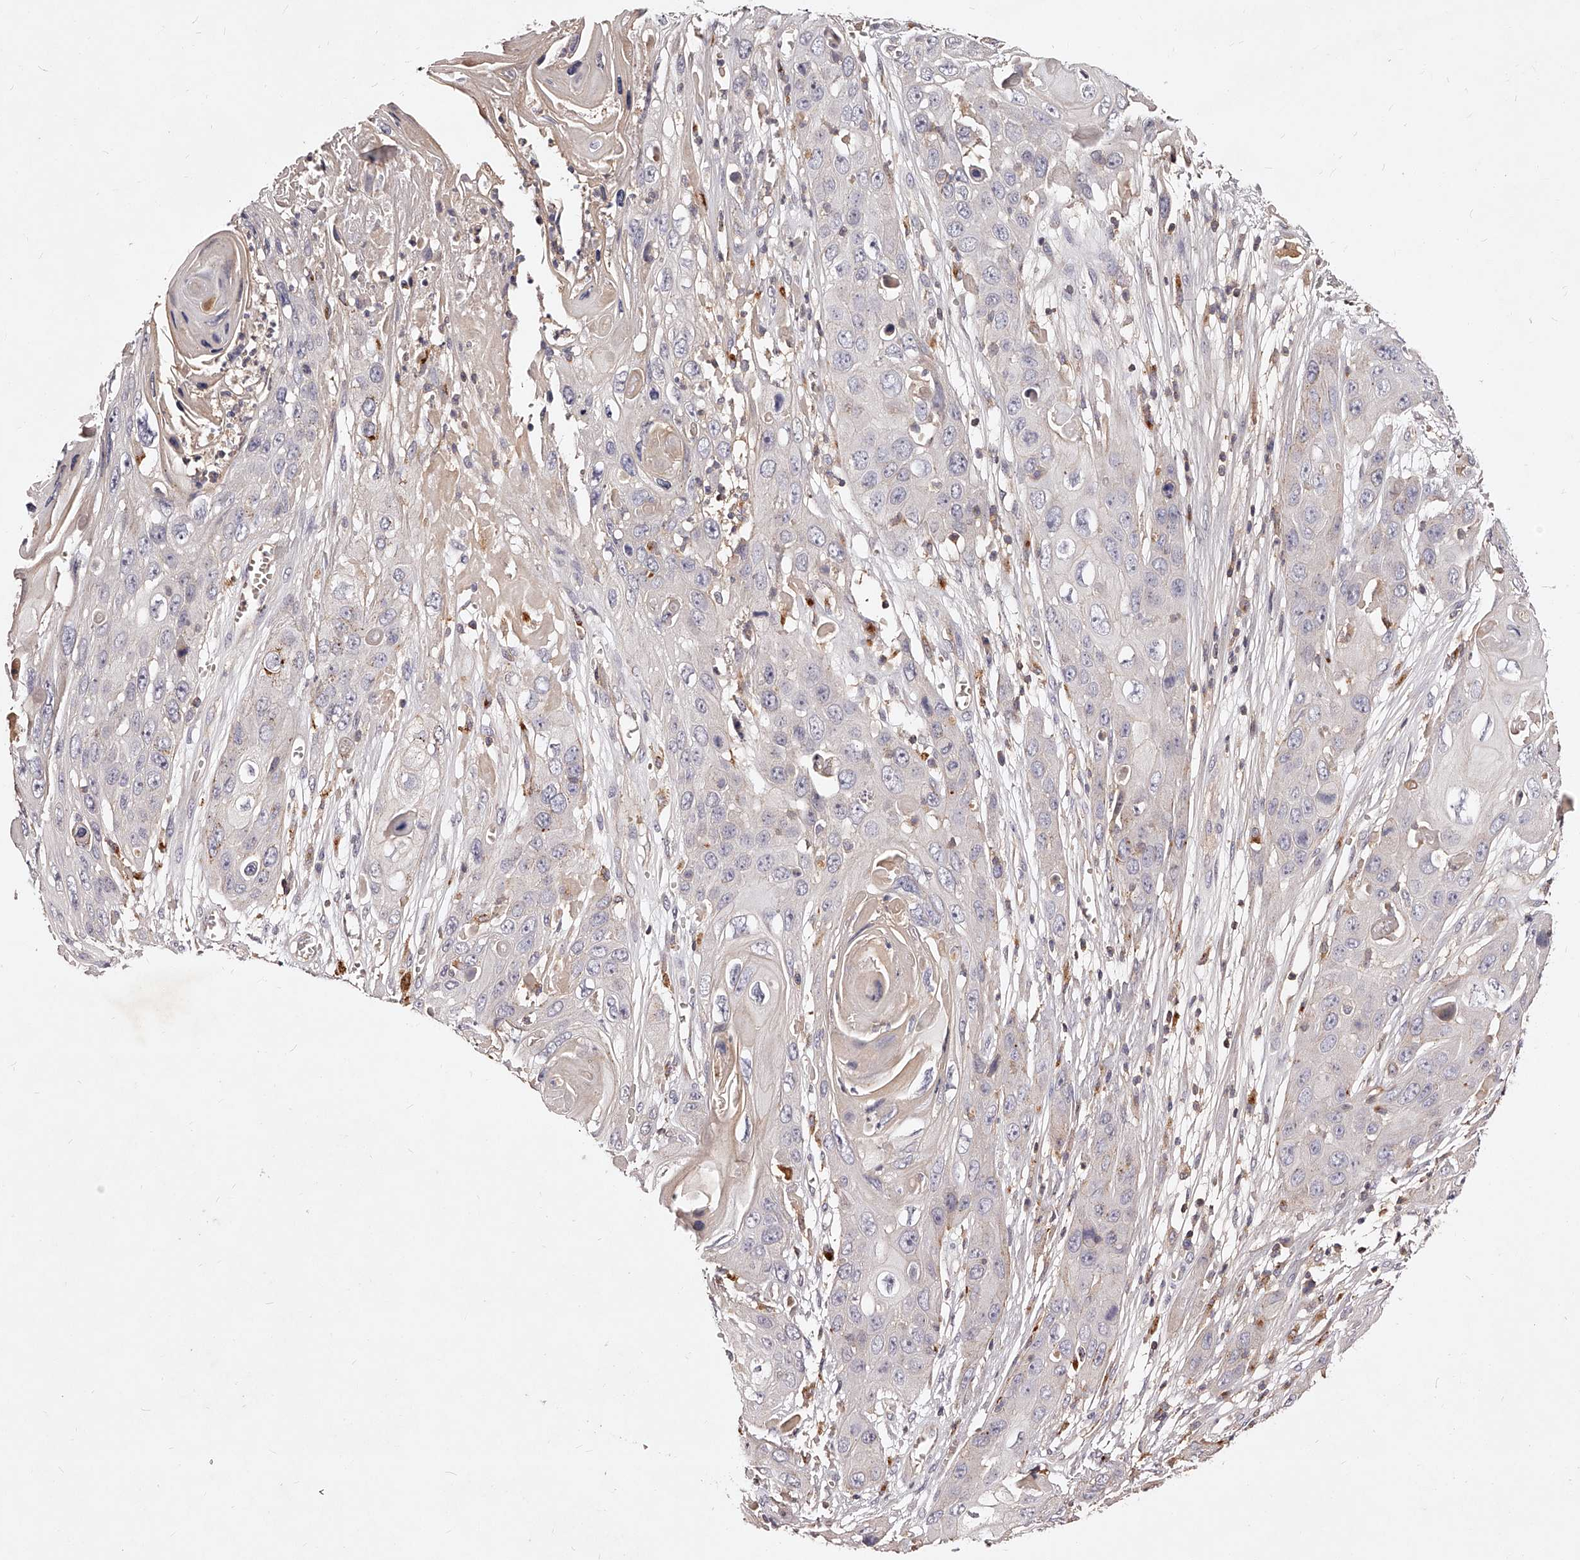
{"staining": {"intensity": "negative", "quantity": "none", "location": "none"}, "tissue": "skin cancer", "cell_type": "Tumor cells", "image_type": "cancer", "snomed": [{"axis": "morphology", "description": "Squamous cell carcinoma, NOS"}, {"axis": "topography", "description": "Skin"}], "caption": "Squamous cell carcinoma (skin) stained for a protein using immunohistochemistry displays no positivity tumor cells.", "gene": "PHACTR1", "patient": {"sex": "male", "age": 55}}